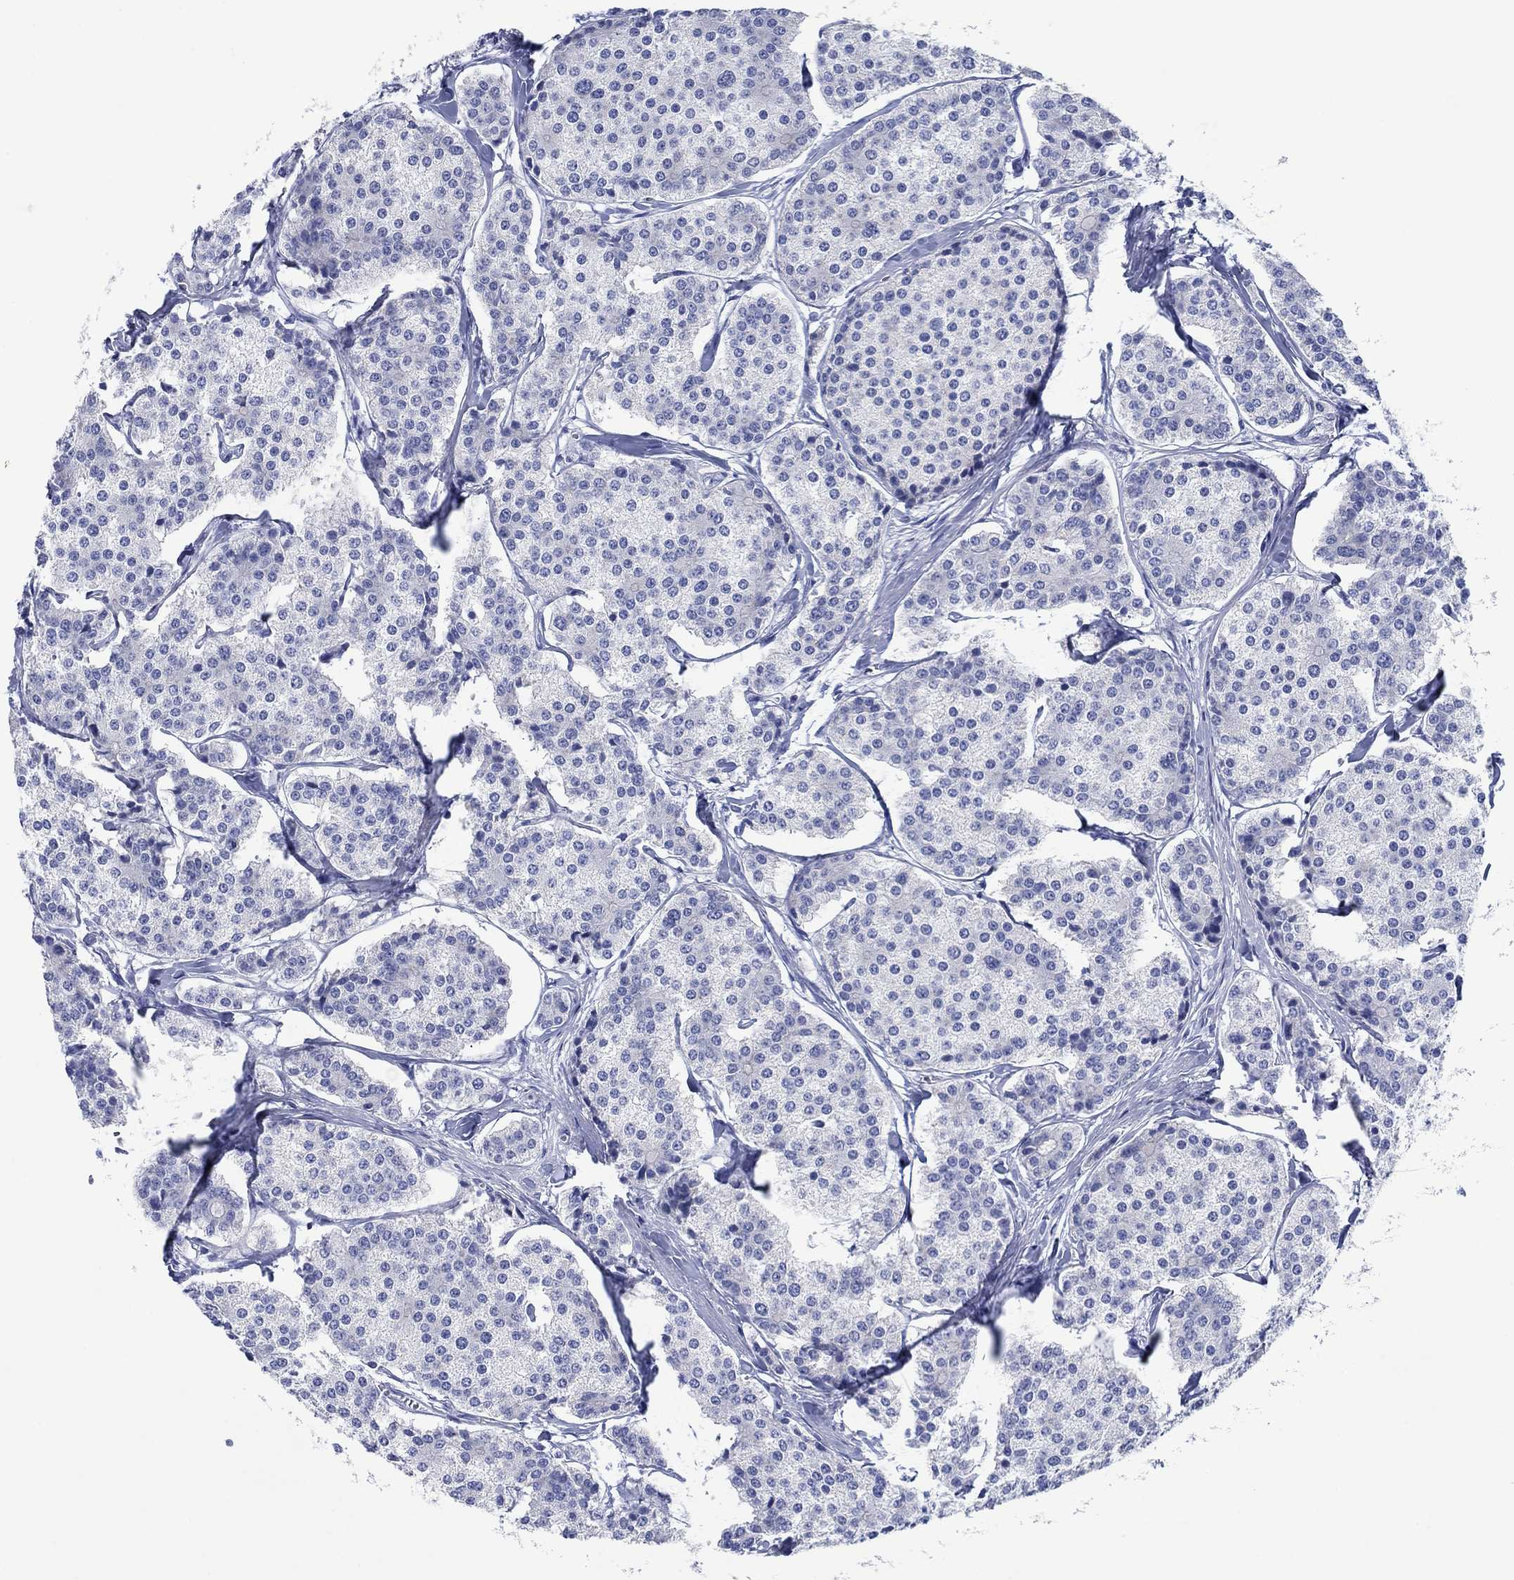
{"staining": {"intensity": "negative", "quantity": "none", "location": "none"}, "tissue": "carcinoid", "cell_type": "Tumor cells", "image_type": "cancer", "snomed": [{"axis": "morphology", "description": "Carcinoid, malignant, NOS"}, {"axis": "topography", "description": "Small intestine"}], "caption": "Protein analysis of malignant carcinoid shows no significant expression in tumor cells. The staining is performed using DAB (3,3'-diaminobenzidine) brown chromogen with nuclei counter-stained in using hematoxylin.", "gene": "HCRT", "patient": {"sex": "female", "age": 65}}